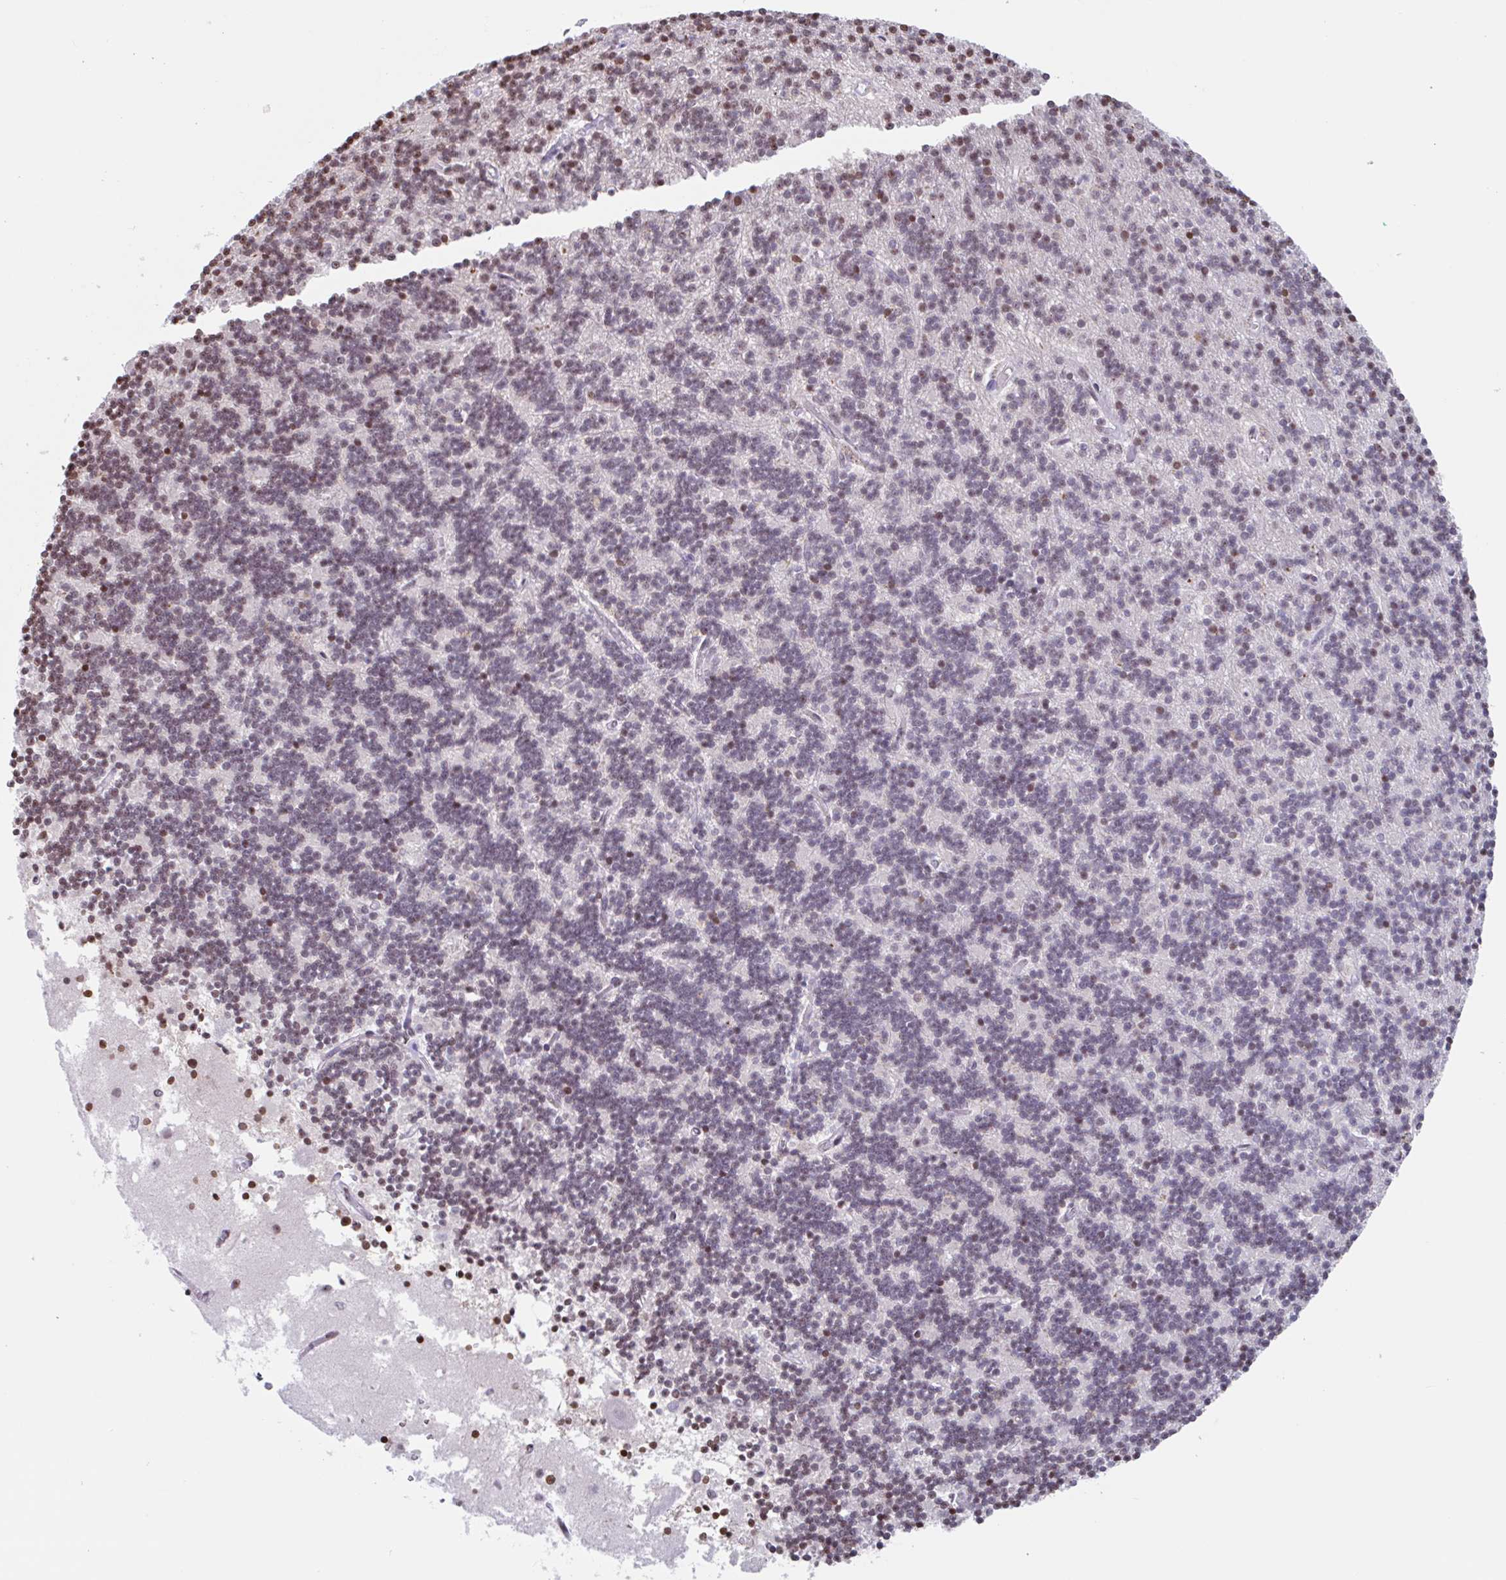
{"staining": {"intensity": "weak", "quantity": "25%-75%", "location": "nuclear"}, "tissue": "cerebellum", "cell_type": "Cells in granular layer", "image_type": "normal", "snomed": [{"axis": "morphology", "description": "Normal tissue, NOS"}, {"axis": "topography", "description": "Cerebellum"}], "caption": "Immunohistochemistry (IHC) staining of normal cerebellum, which shows low levels of weak nuclear positivity in approximately 25%-75% of cells in granular layer indicating weak nuclear protein staining. The staining was performed using DAB (brown) for protein detection and nuclei were counterstained in hematoxylin (blue).", "gene": "NOL6", "patient": {"sex": "male", "age": 54}}